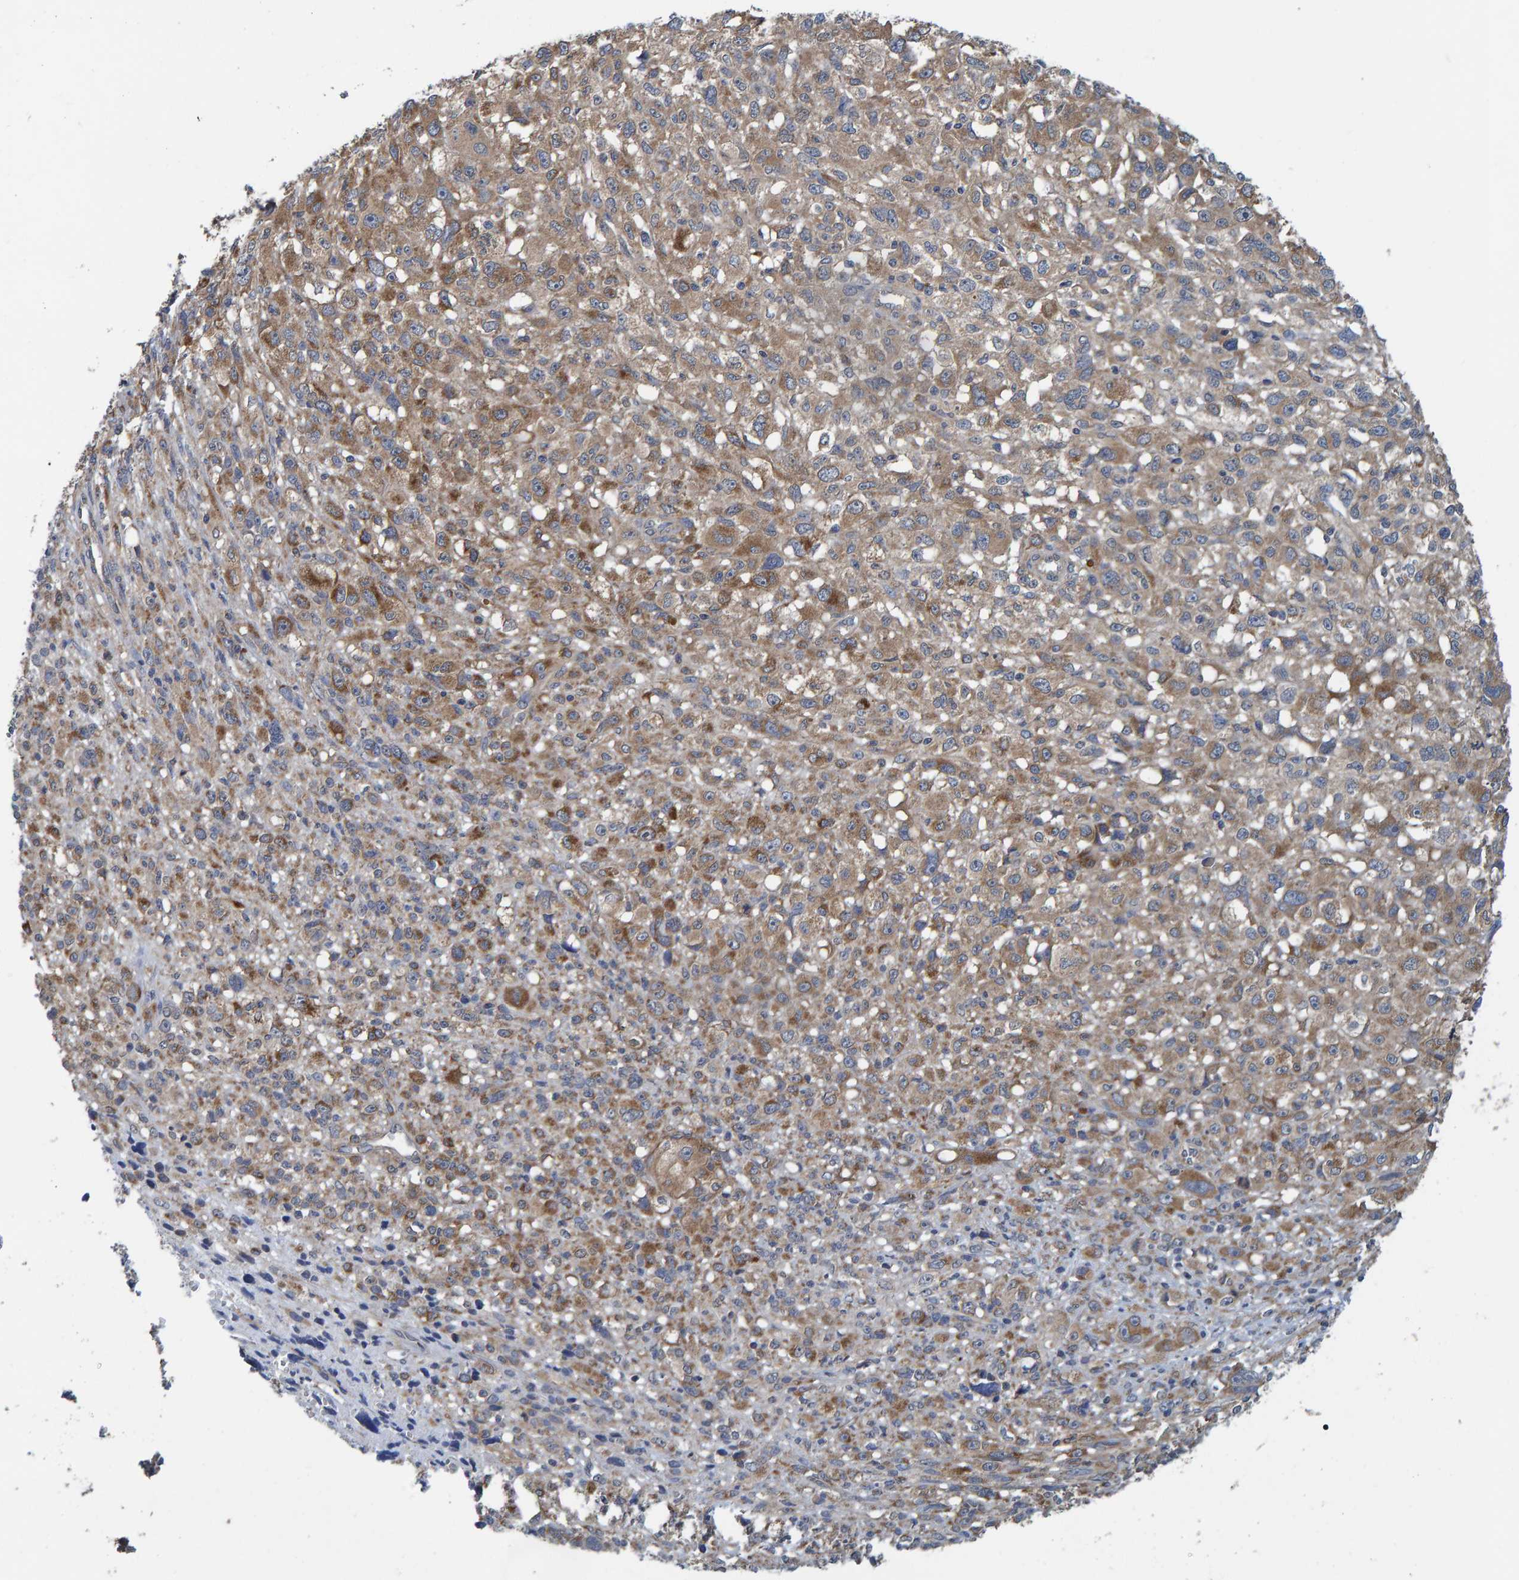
{"staining": {"intensity": "weak", "quantity": ">75%", "location": "cytoplasmic/membranous"}, "tissue": "melanoma", "cell_type": "Tumor cells", "image_type": "cancer", "snomed": [{"axis": "morphology", "description": "Malignant melanoma, NOS"}, {"axis": "topography", "description": "Skin"}], "caption": "Malignant melanoma stained with immunohistochemistry (IHC) demonstrates weak cytoplasmic/membranous positivity in about >75% of tumor cells. (DAB IHC with brightfield microscopy, high magnification).", "gene": "LRSAM1", "patient": {"sex": "female", "age": 55}}